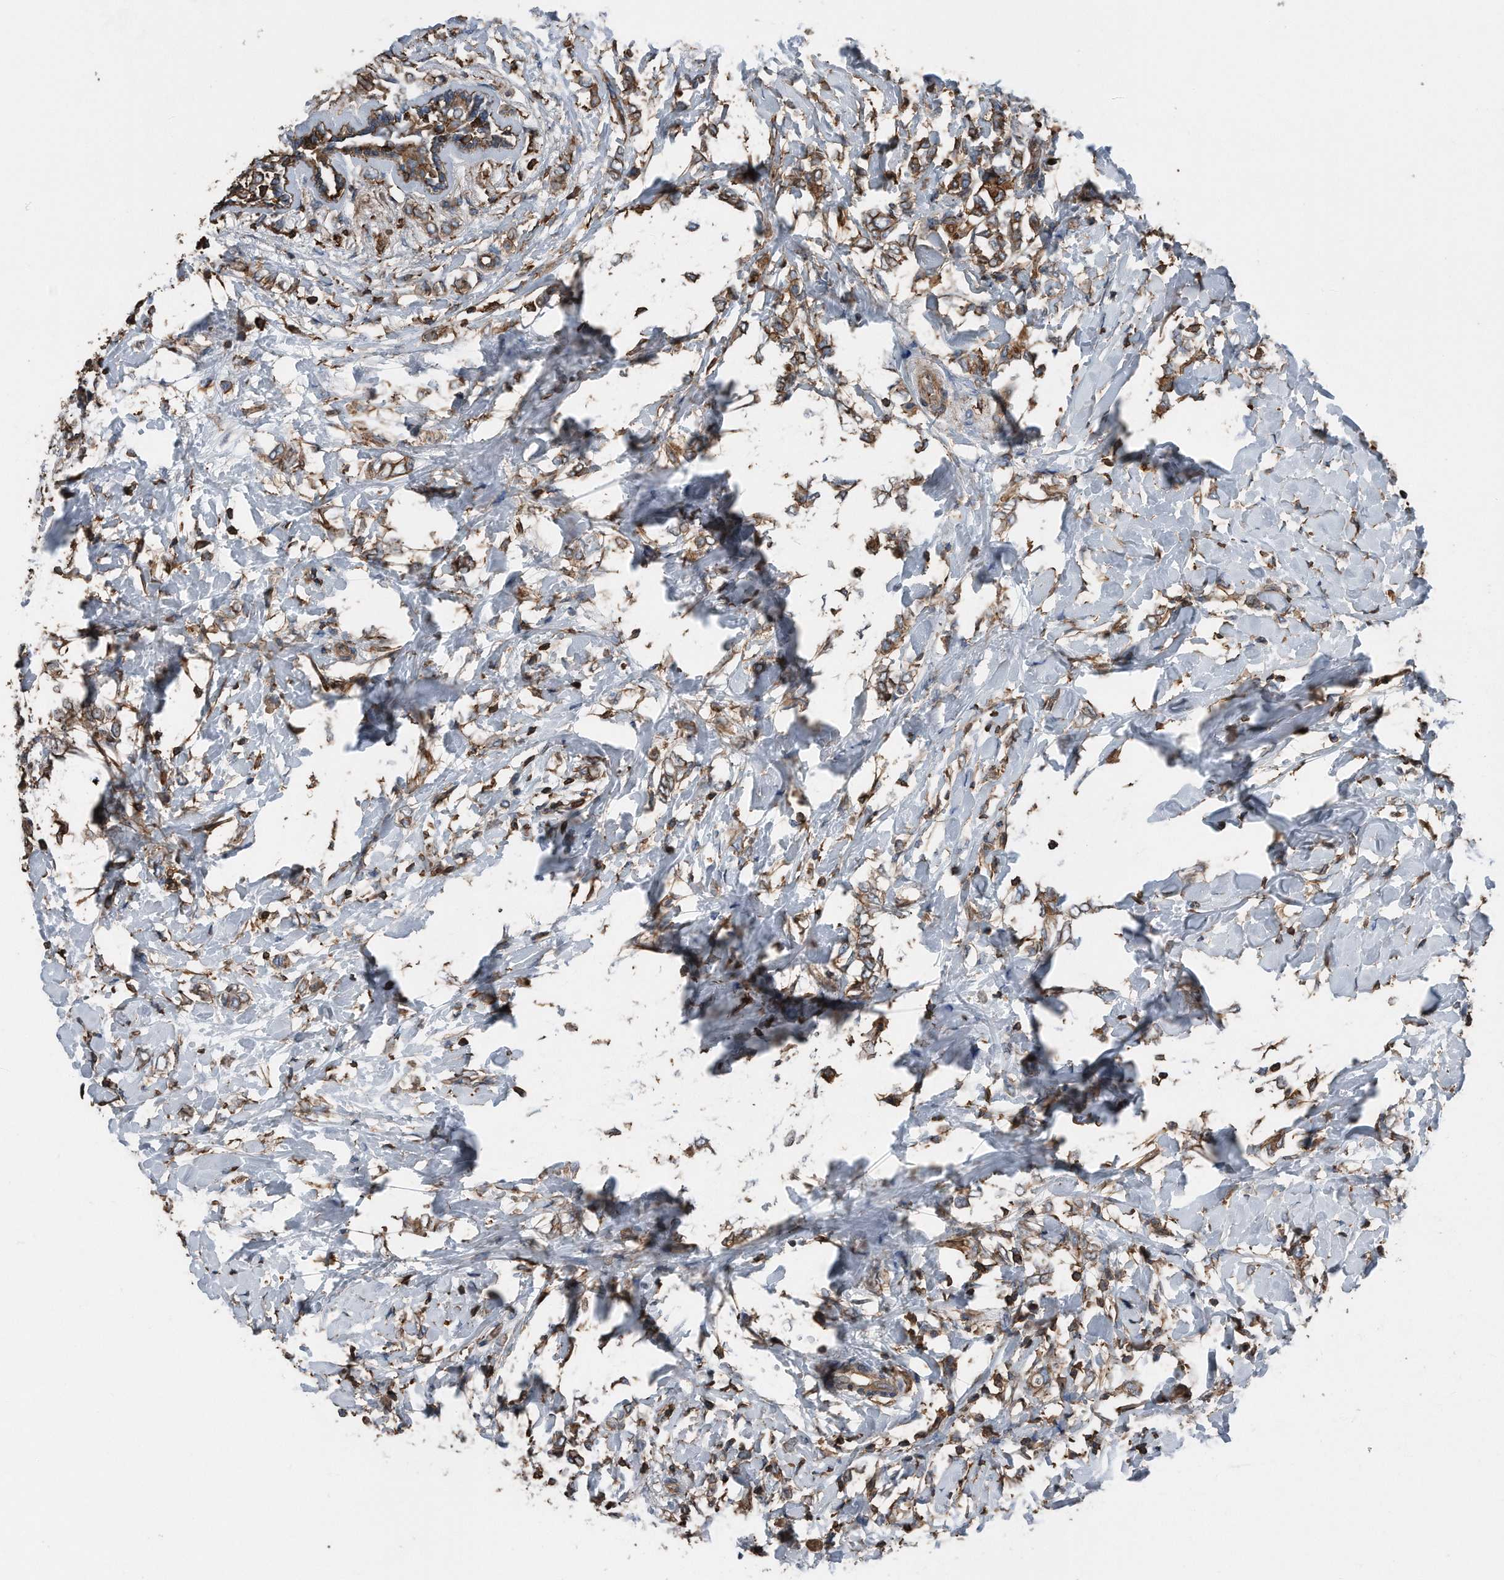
{"staining": {"intensity": "moderate", "quantity": ">75%", "location": "cytoplasmic/membranous"}, "tissue": "breast cancer", "cell_type": "Tumor cells", "image_type": "cancer", "snomed": [{"axis": "morphology", "description": "Normal tissue, NOS"}, {"axis": "morphology", "description": "Lobular carcinoma"}, {"axis": "topography", "description": "Breast"}], "caption": "Brown immunohistochemical staining in human lobular carcinoma (breast) exhibits moderate cytoplasmic/membranous staining in about >75% of tumor cells. (Brightfield microscopy of DAB IHC at high magnification).", "gene": "RSPO3", "patient": {"sex": "female", "age": 47}}